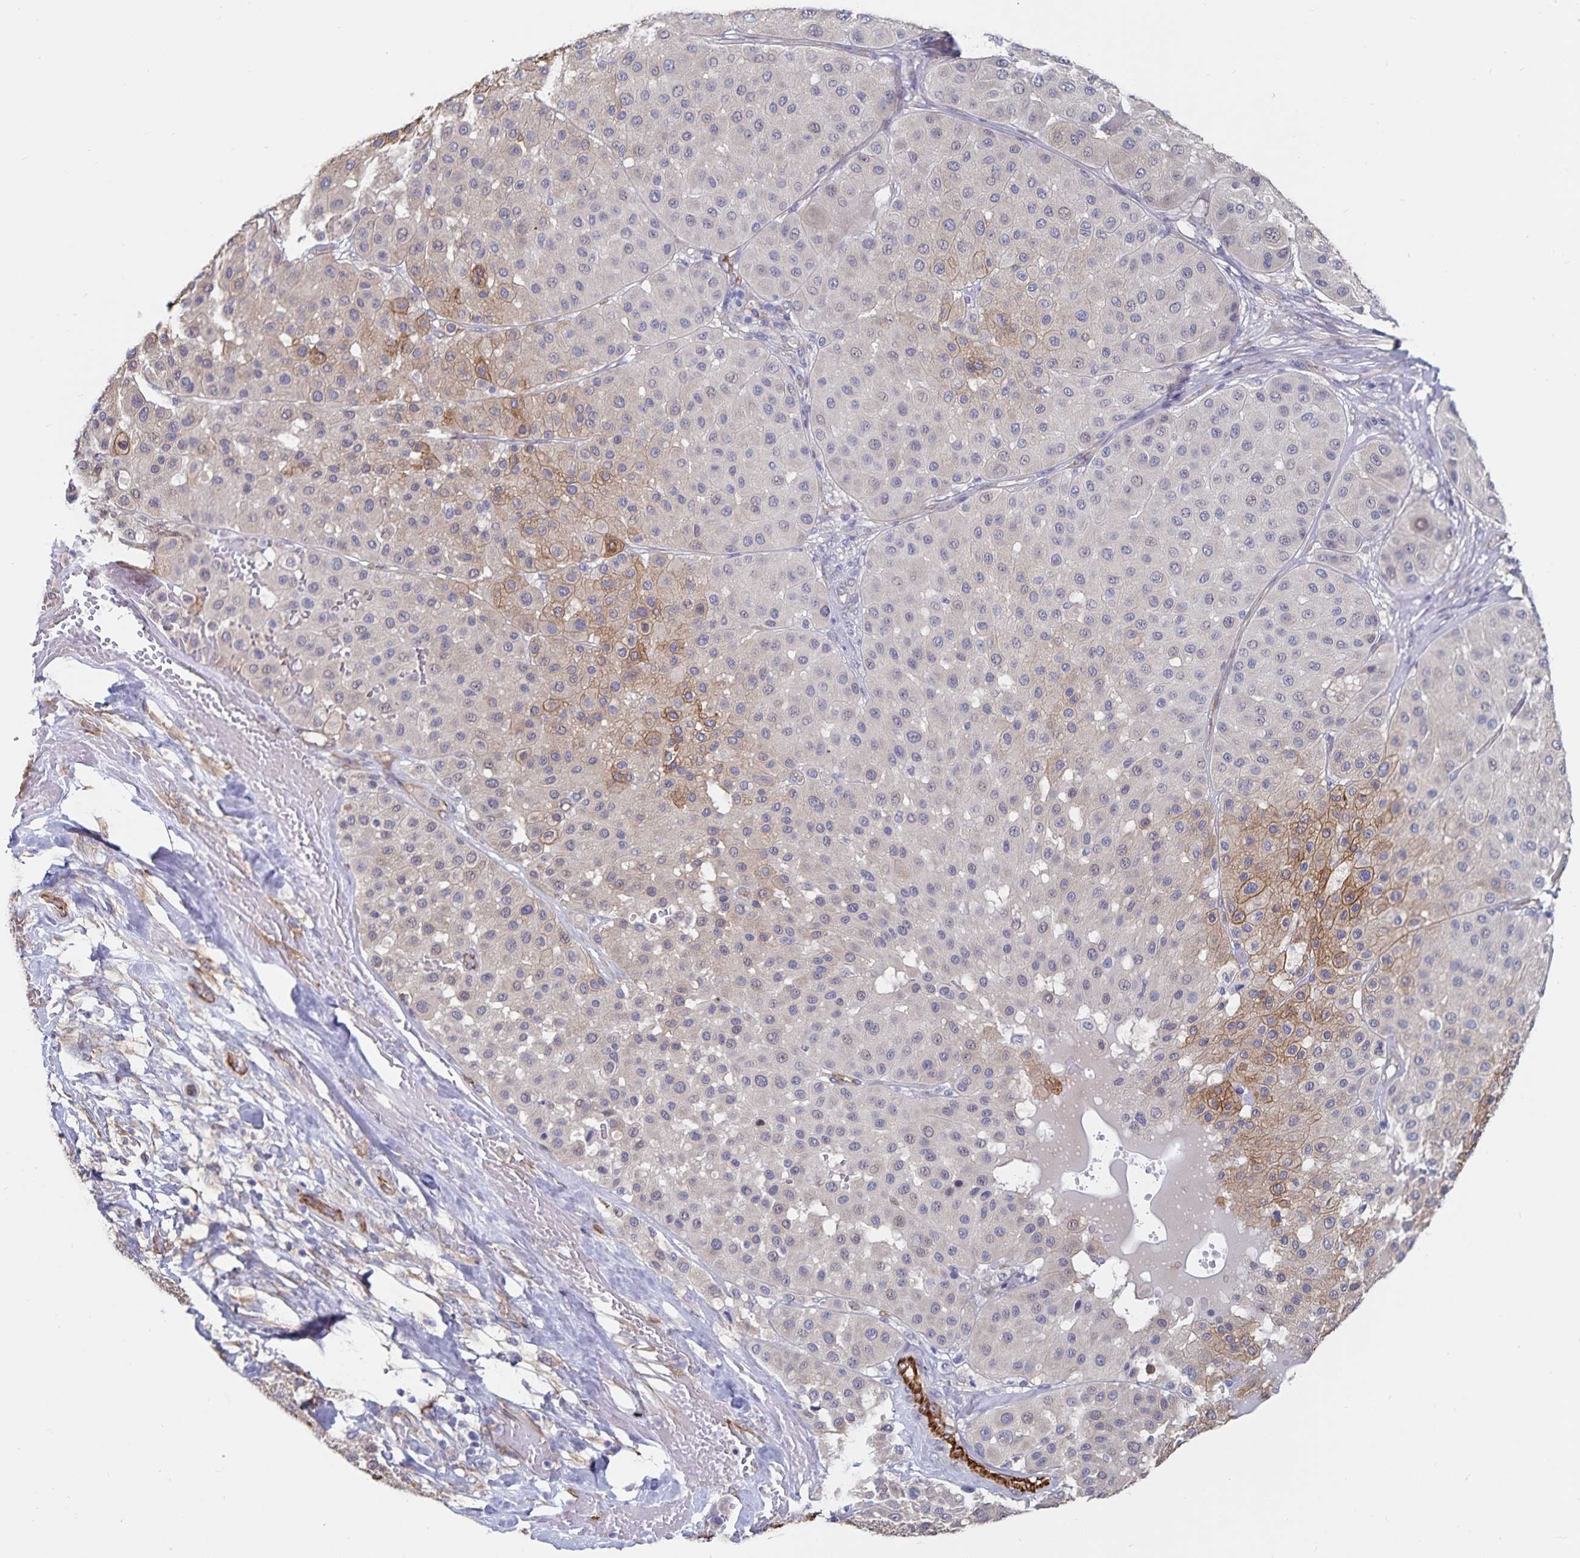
{"staining": {"intensity": "weak", "quantity": "<25%", "location": "cytoplasmic/membranous"}, "tissue": "melanoma", "cell_type": "Tumor cells", "image_type": "cancer", "snomed": [{"axis": "morphology", "description": "Malignant melanoma, Metastatic site"}, {"axis": "topography", "description": "Smooth muscle"}], "caption": "An IHC micrograph of malignant melanoma (metastatic site) is shown. There is no staining in tumor cells of malignant melanoma (metastatic site).", "gene": "SSTR1", "patient": {"sex": "male", "age": 41}}